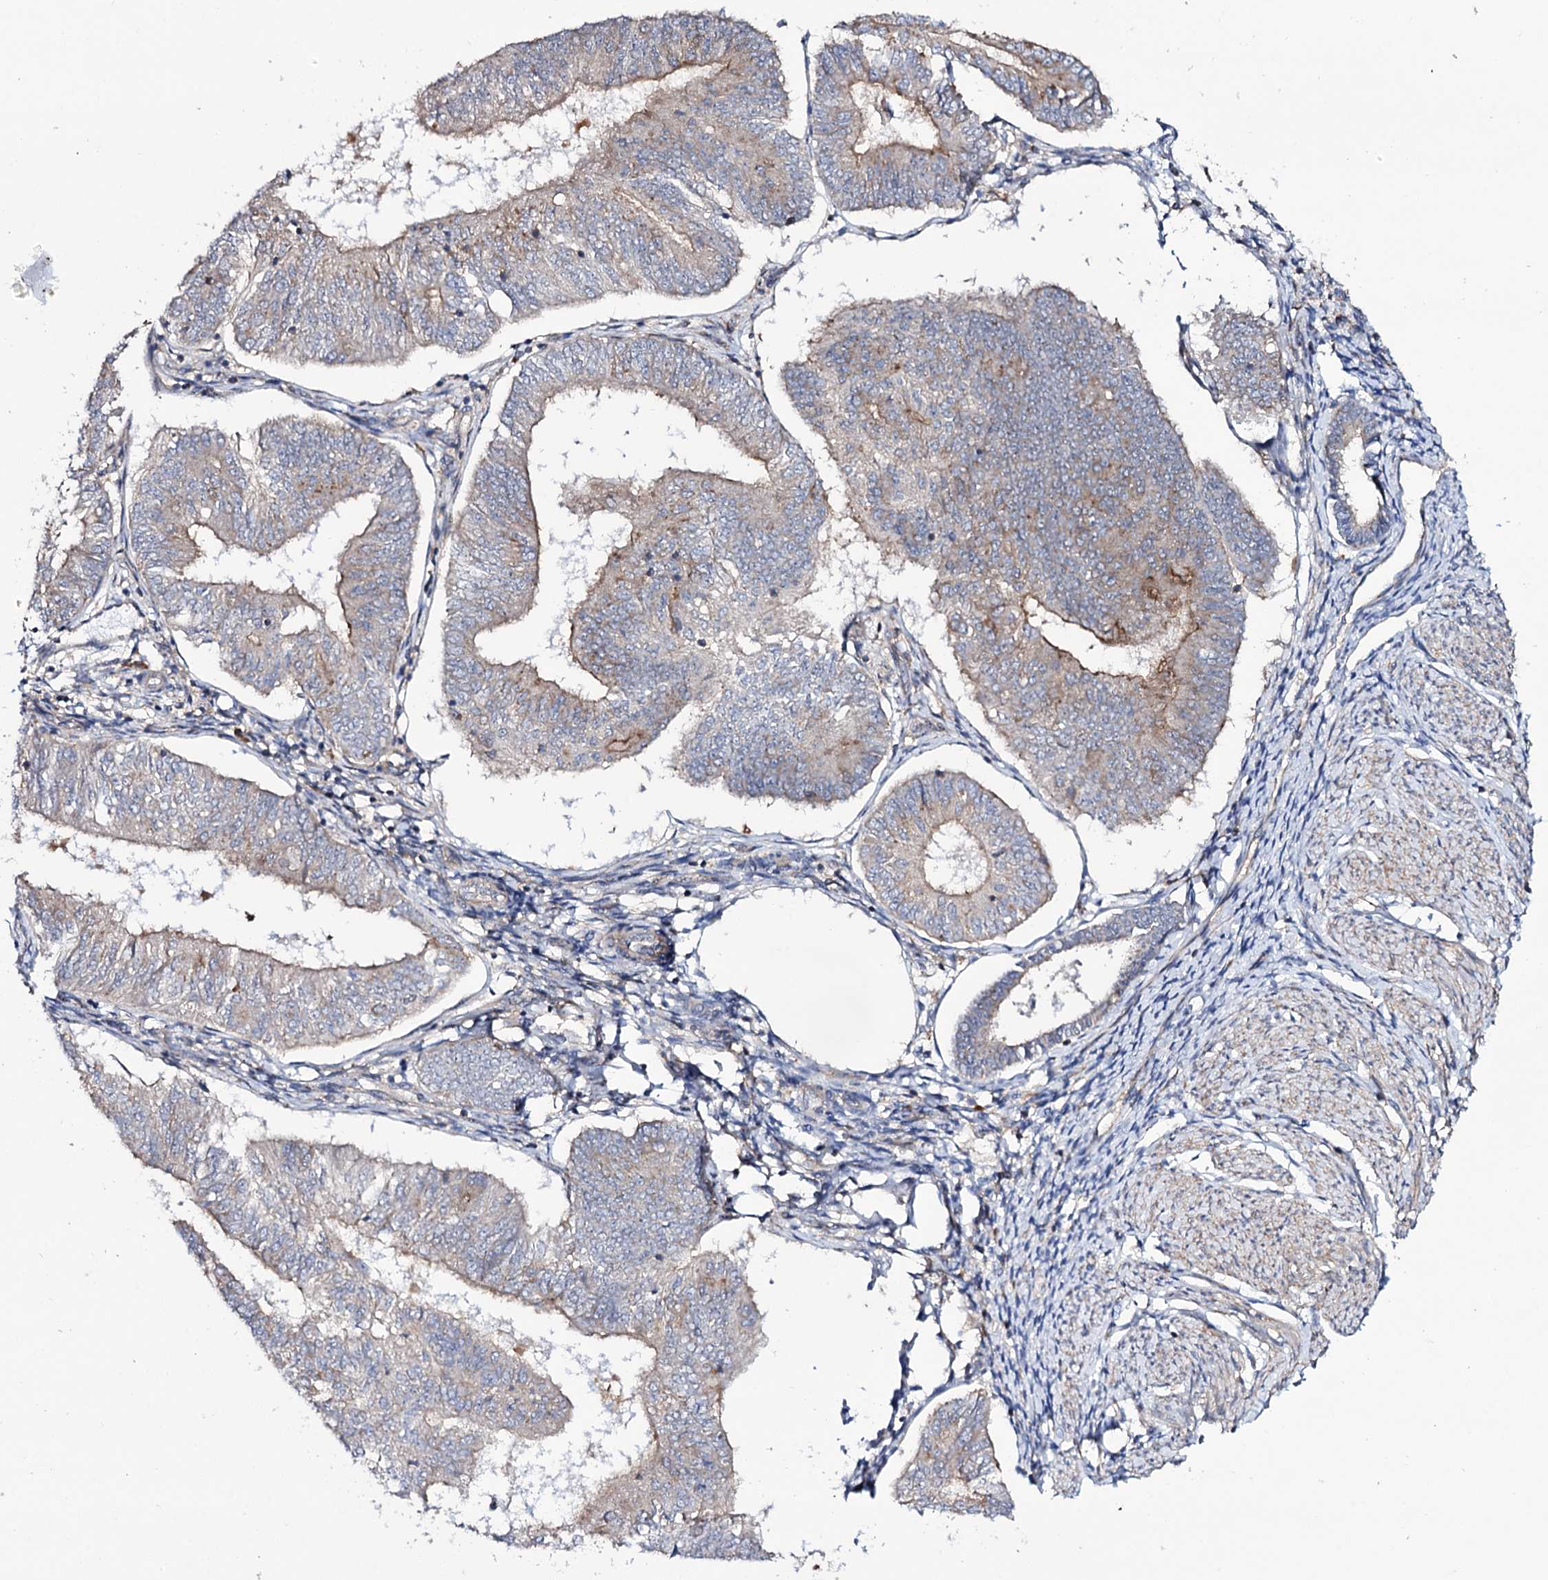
{"staining": {"intensity": "weak", "quantity": "25%-75%", "location": "cytoplasmic/membranous"}, "tissue": "endometrial cancer", "cell_type": "Tumor cells", "image_type": "cancer", "snomed": [{"axis": "morphology", "description": "Adenocarcinoma, NOS"}, {"axis": "topography", "description": "Endometrium"}], "caption": "A low amount of weak cytoplasmic/membranous expression is identified in about 25%-75% of tumor cells in adenocarcinoma (endometrial) tissue.", "gene": "SEC24A", "patient": {"sex": "female", "age": 58}}